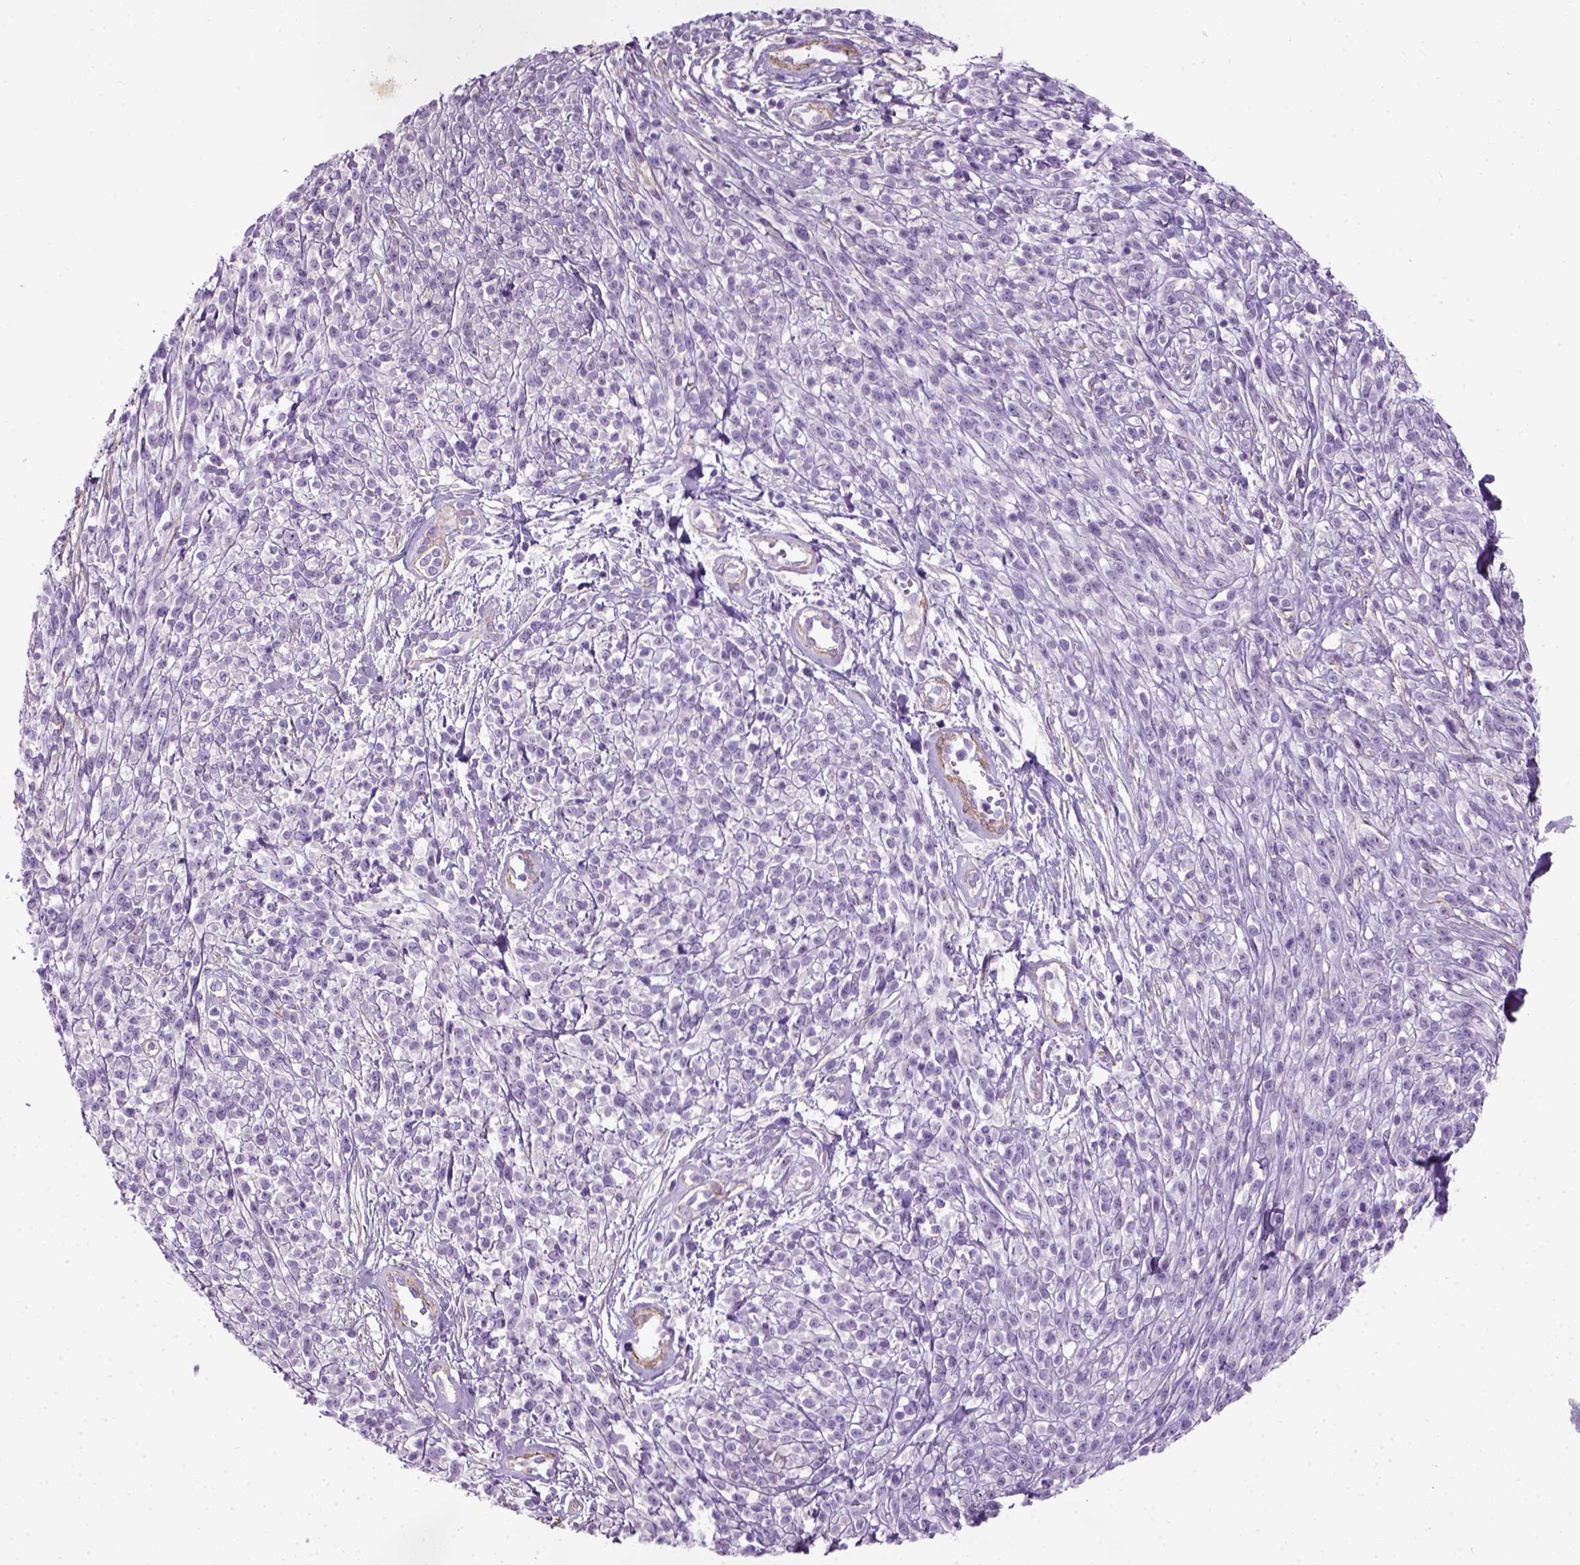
{"staining": {"intensity": "negative", "quantity": "none", "location": "none"}, "tissue": "melanoma", "cell_type": "Tumor cells", "image_type": "cancer", "snomed": [{"axis": "morphology", "description": "Malignant melanoma, NOS"}, {"axis": "topography", "description": "Skin"}, {"axis": "topography", "description": "Skin of trunk"}], "caption": "Immunohistochemical staining of human melanoma demonstrates no significant positivity in tumor cells.", "gene": "FAM161A", "patient": {"sex": "male", "age": 74}}